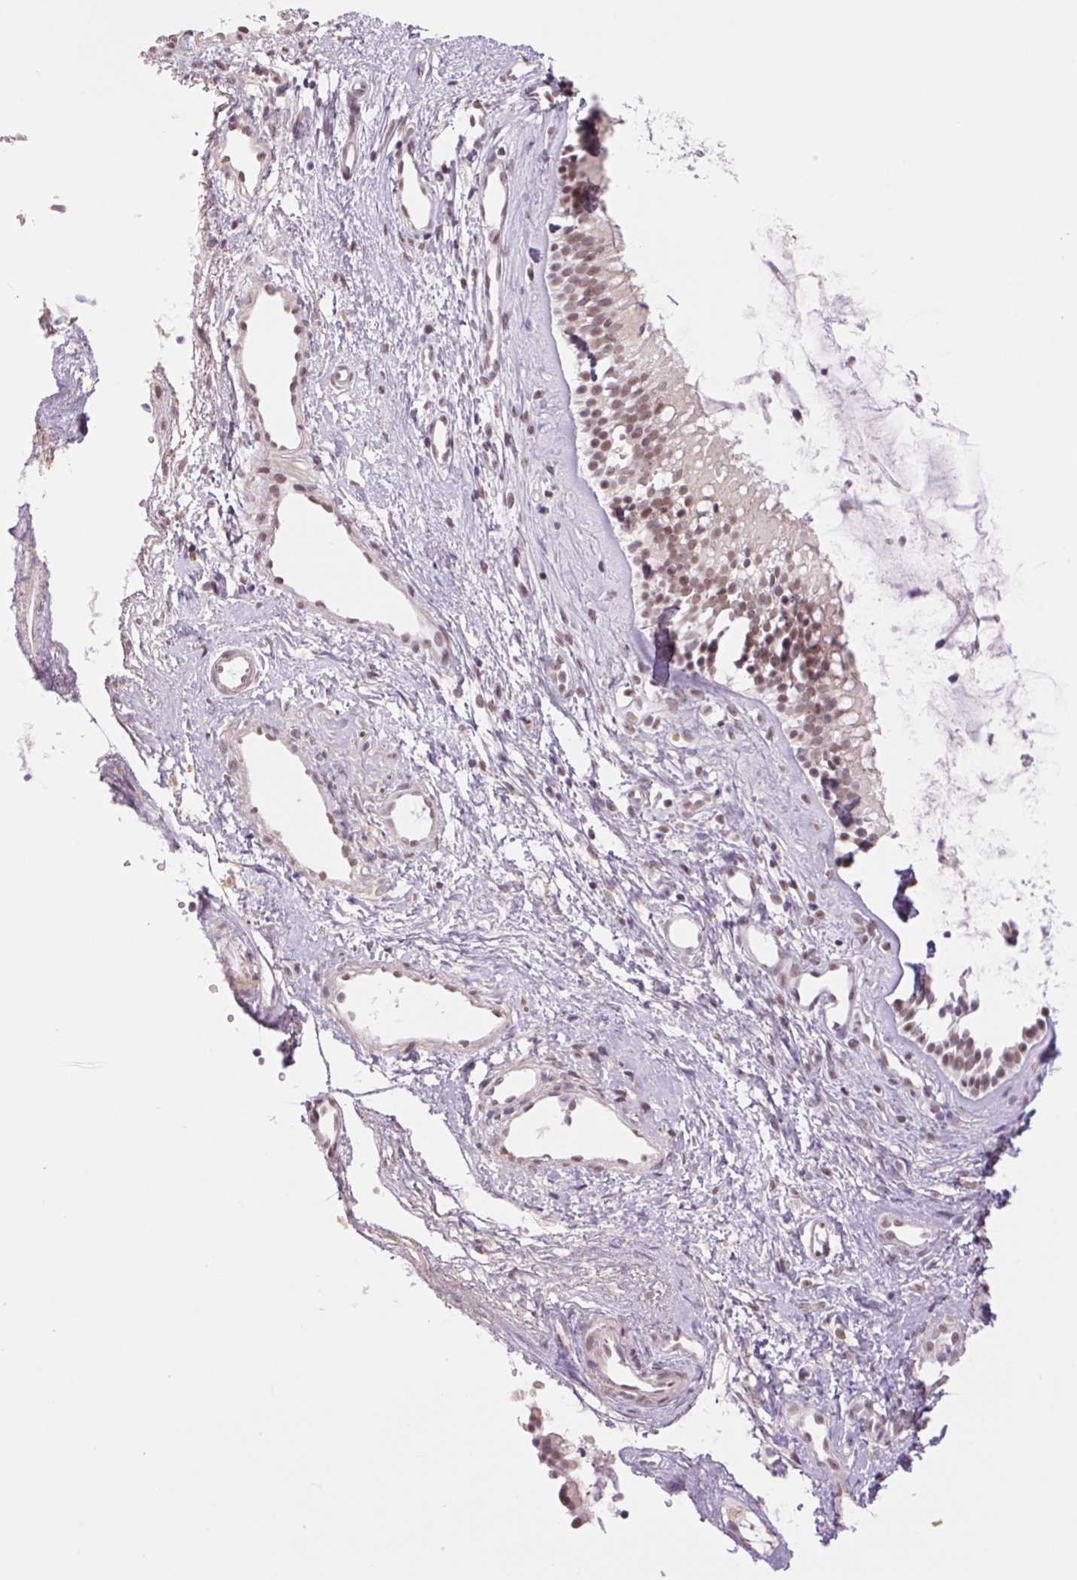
{"staining": {"intensity": "moderate", "quantity": ">75%", "location": "nuclear"}, "tissue": "nasopharynx", "cell_type": "Respiratory epithelial cells", "image_type": "normal", "snomed": [{"axis": "morphology", "description": "Normal tissue, NOS"}, {"axis": "topography", "description": "Nasopharynx"}], "caption": "Respiratory epithelial cells show medium levels of moderate nuclear staining in approximately >75% of cells in benign nasopharynx.", "gene": "RPRD1B", "patient": {"sex": "male", "age": 58}}